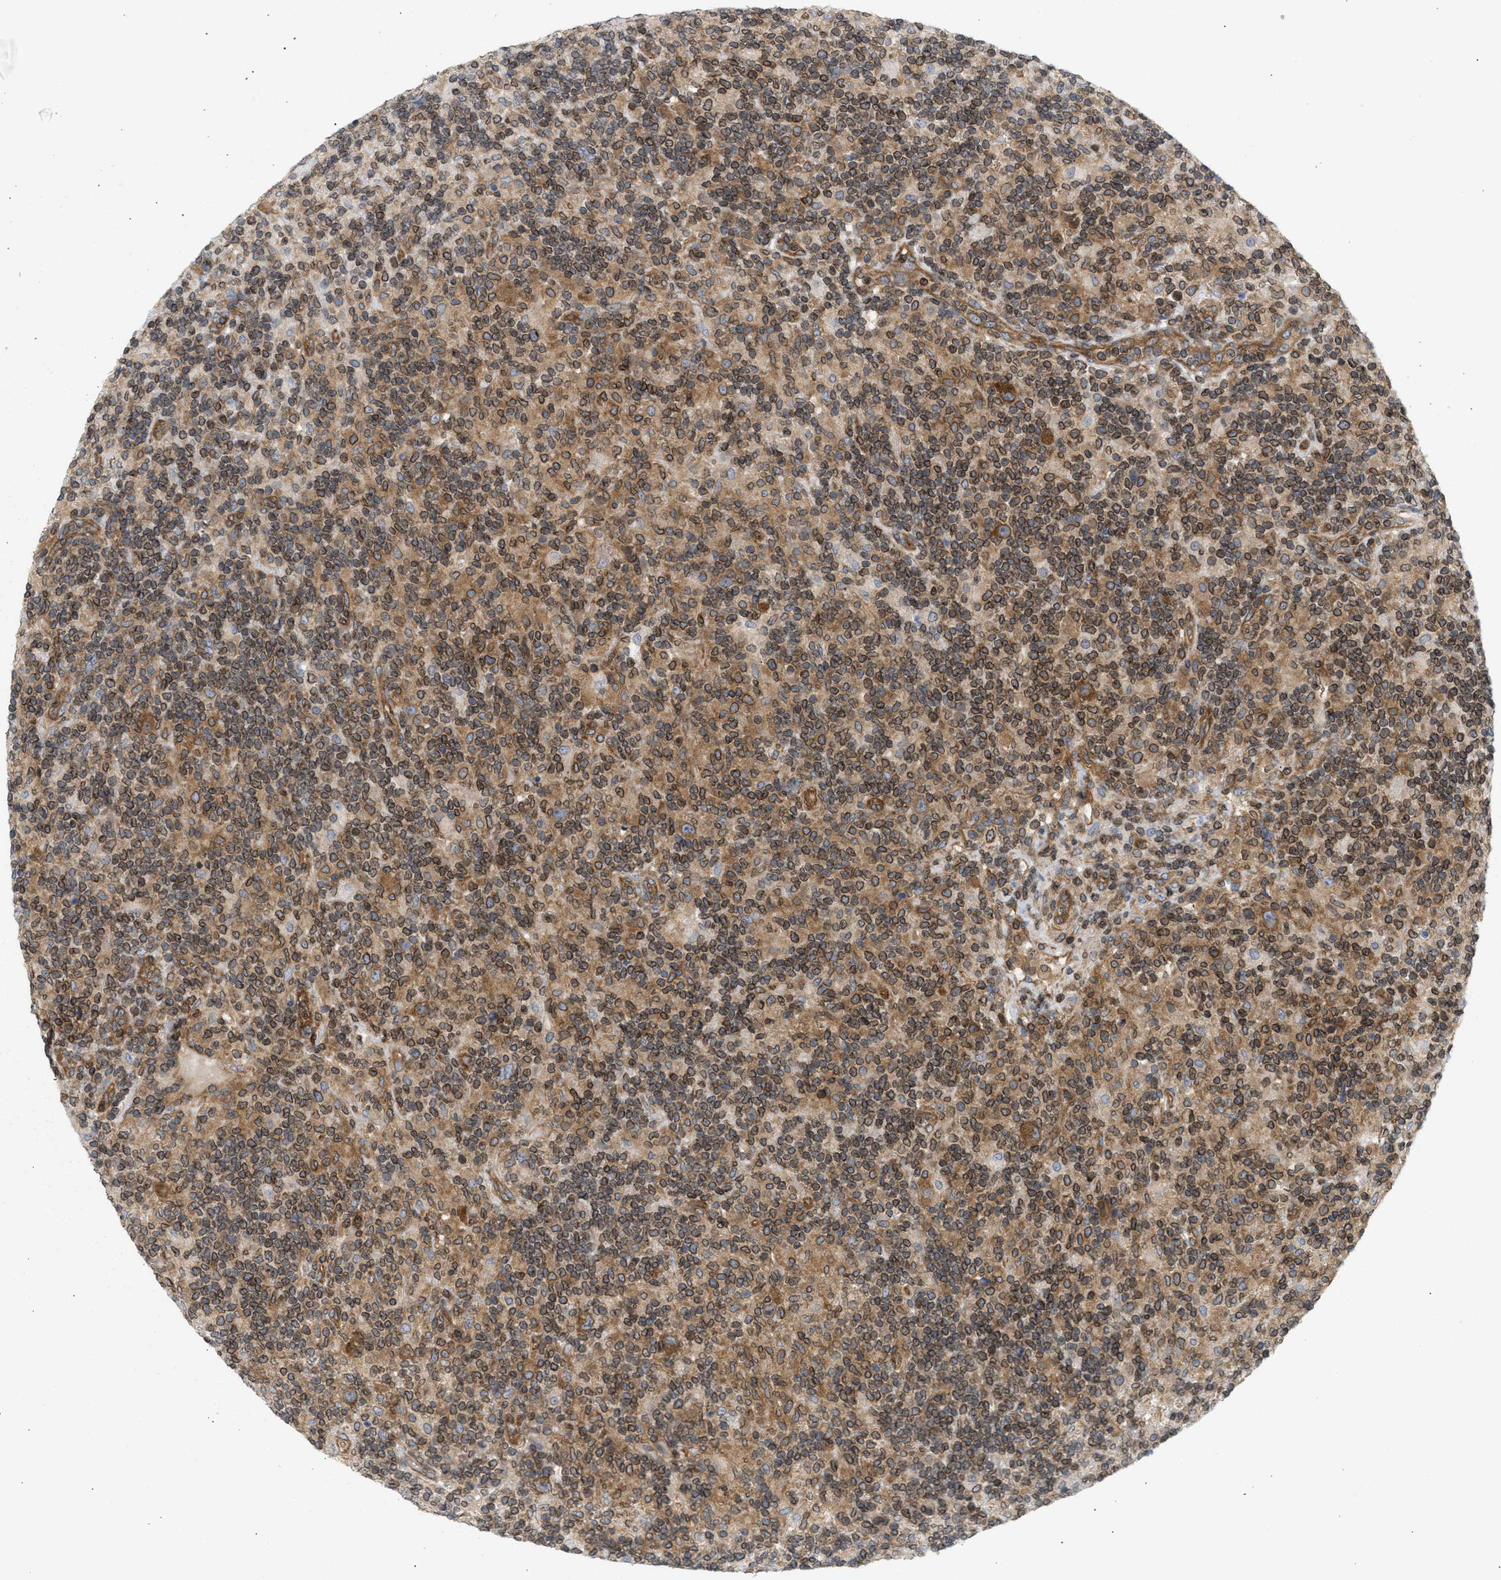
{"staining": {"intensity": "strong", "quantity": ">75%", "location": "cytoplasmic/membranous"}, "tissue": "lymphoma", "cell_type": "Tumor cells", "image_type": "cancer", "snomed": [{"axis": "morphology", "description": "Hodgkin's disease, NOS"}, {"axis": "topography", "description": "Lymph node"}], "caption": "This image exhibits IHC staining of Hodgkin's disease, with high strong cytoplasmic/membranous positivity in approximately >75% of tumor cells.", "gene": "STRN", "patient": {"sex": "male", "age": 70}}